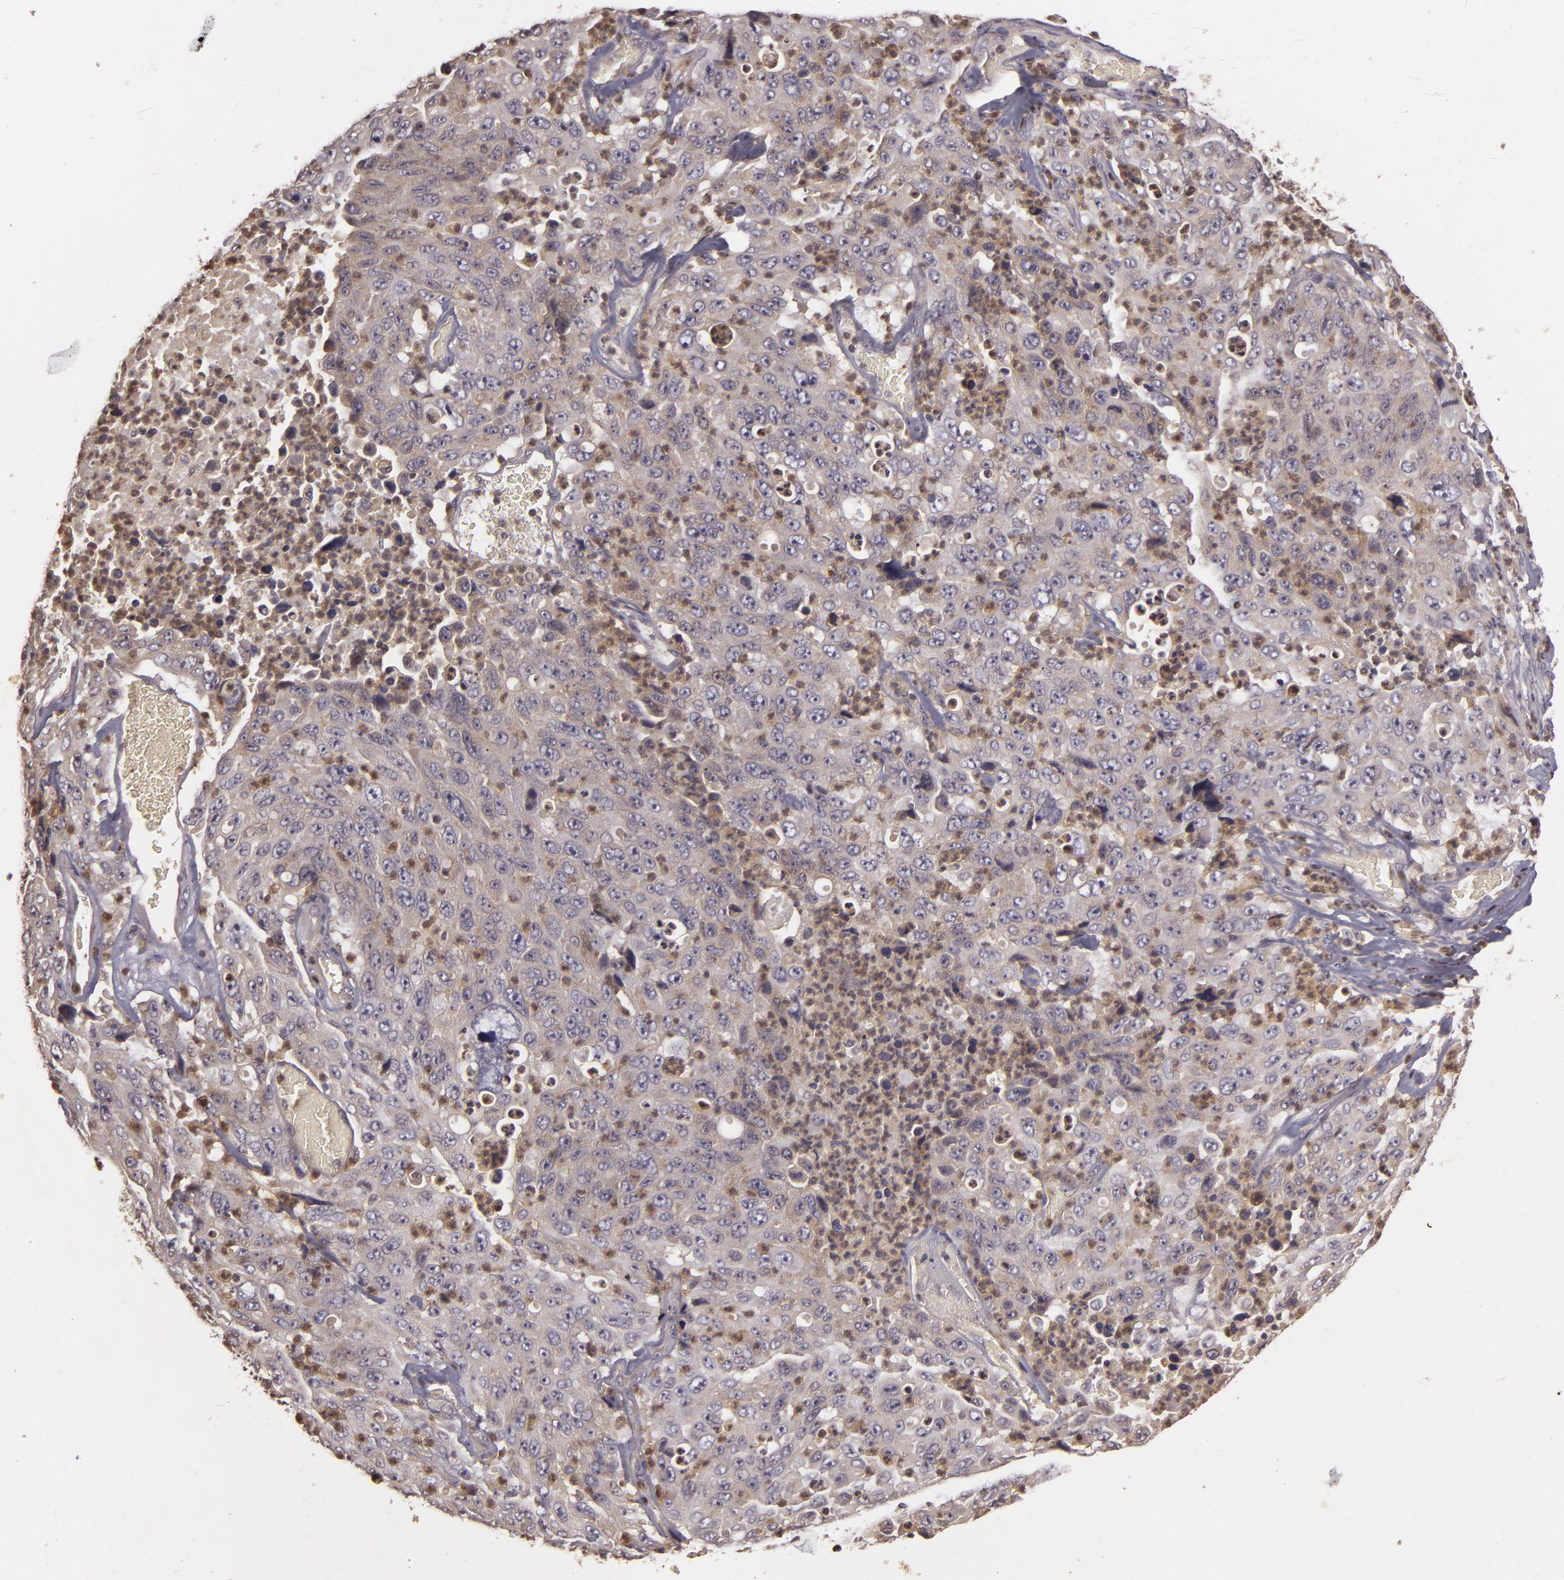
{"staining": {"intensity": "weak", "quantity": ">75%", "location": "cytoplasmic/membranous"}, "tissue": "lung cancer", "cell_type": "Tumor cells", "image_type": "cancer", "snomed": [{"axis": "morphology", "description": "Squamous cell carcinoma, NOS"}, {"axis": "topography", "description": "Lung"}], "caption": "Immunohistochemistry histopathology image of neoplastic tissue: squamous cell carcinoma (lung) stained using immunohistochemistry (IHC) demonstrates low levels of weak protein expression localized specifically in the cytoplasmic/membranous of tumor cells, appearing as a cytoplasmic/membranous brown color.", "gene": "HRAS", "patient": {"sex": "male", "age": 64}}